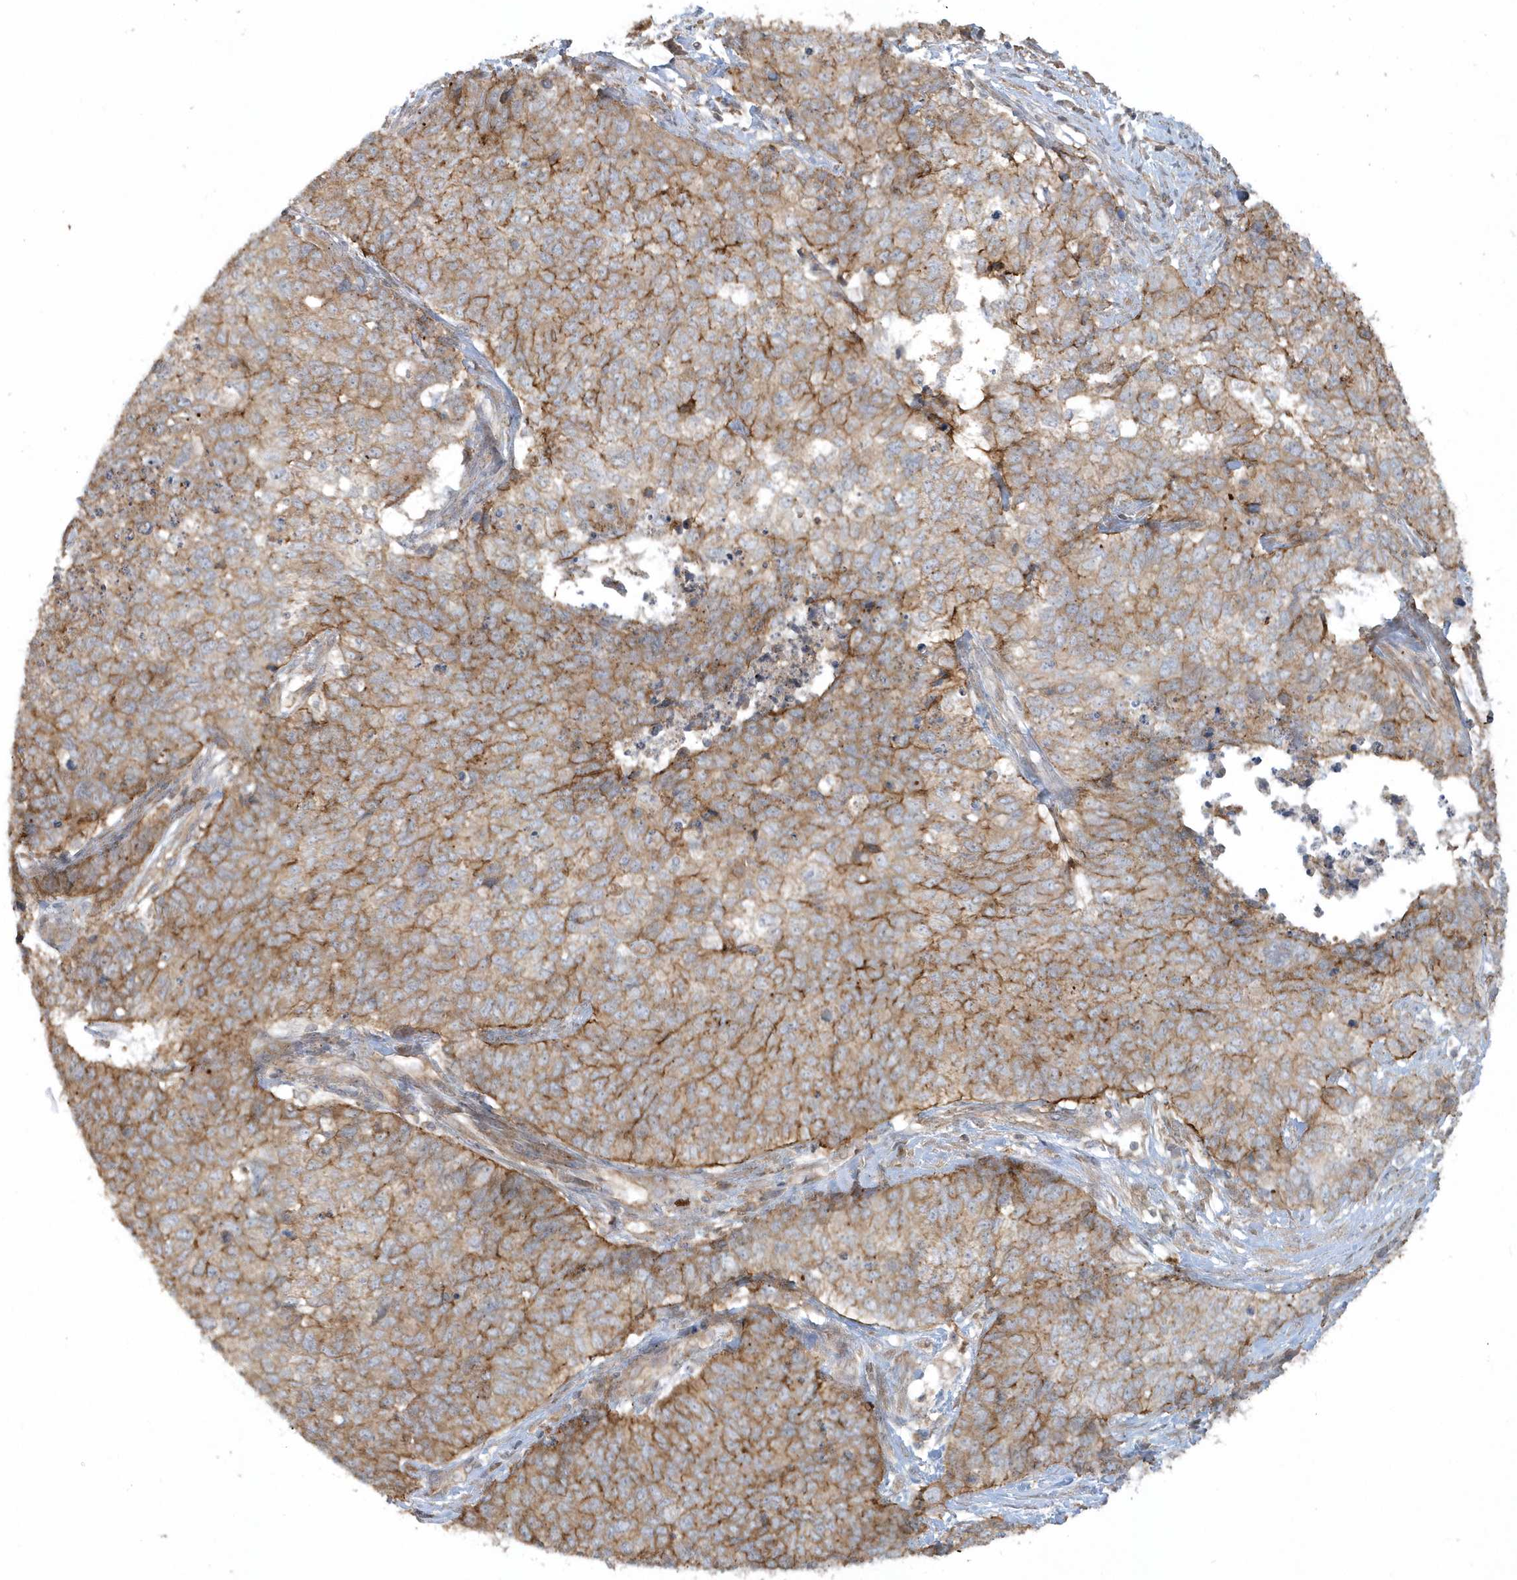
{"staining": {"intensity": "moderate", "quantity": ">75%", "location": "cytoplasmic/membranous"}, "tissue": "cervical cancer", "cell_type": "Tumor cells", "image_type": "cancer", "snomed": [{"axis": "morphology", "description": "Squamous cell carcinoma, NOS"}, {"axis": "topography", "description": "Cervix"}], "caption": "A high-resolution photomicrograph shows immunohistochemistry staining of cervical cancer (squamous cell carcinoma), which displays moderate cytoplasmic/membranous expression in approximately >75% of tumor cells.", "gene": "STIM2", "patient": {"sex": "female", "age": 63}}